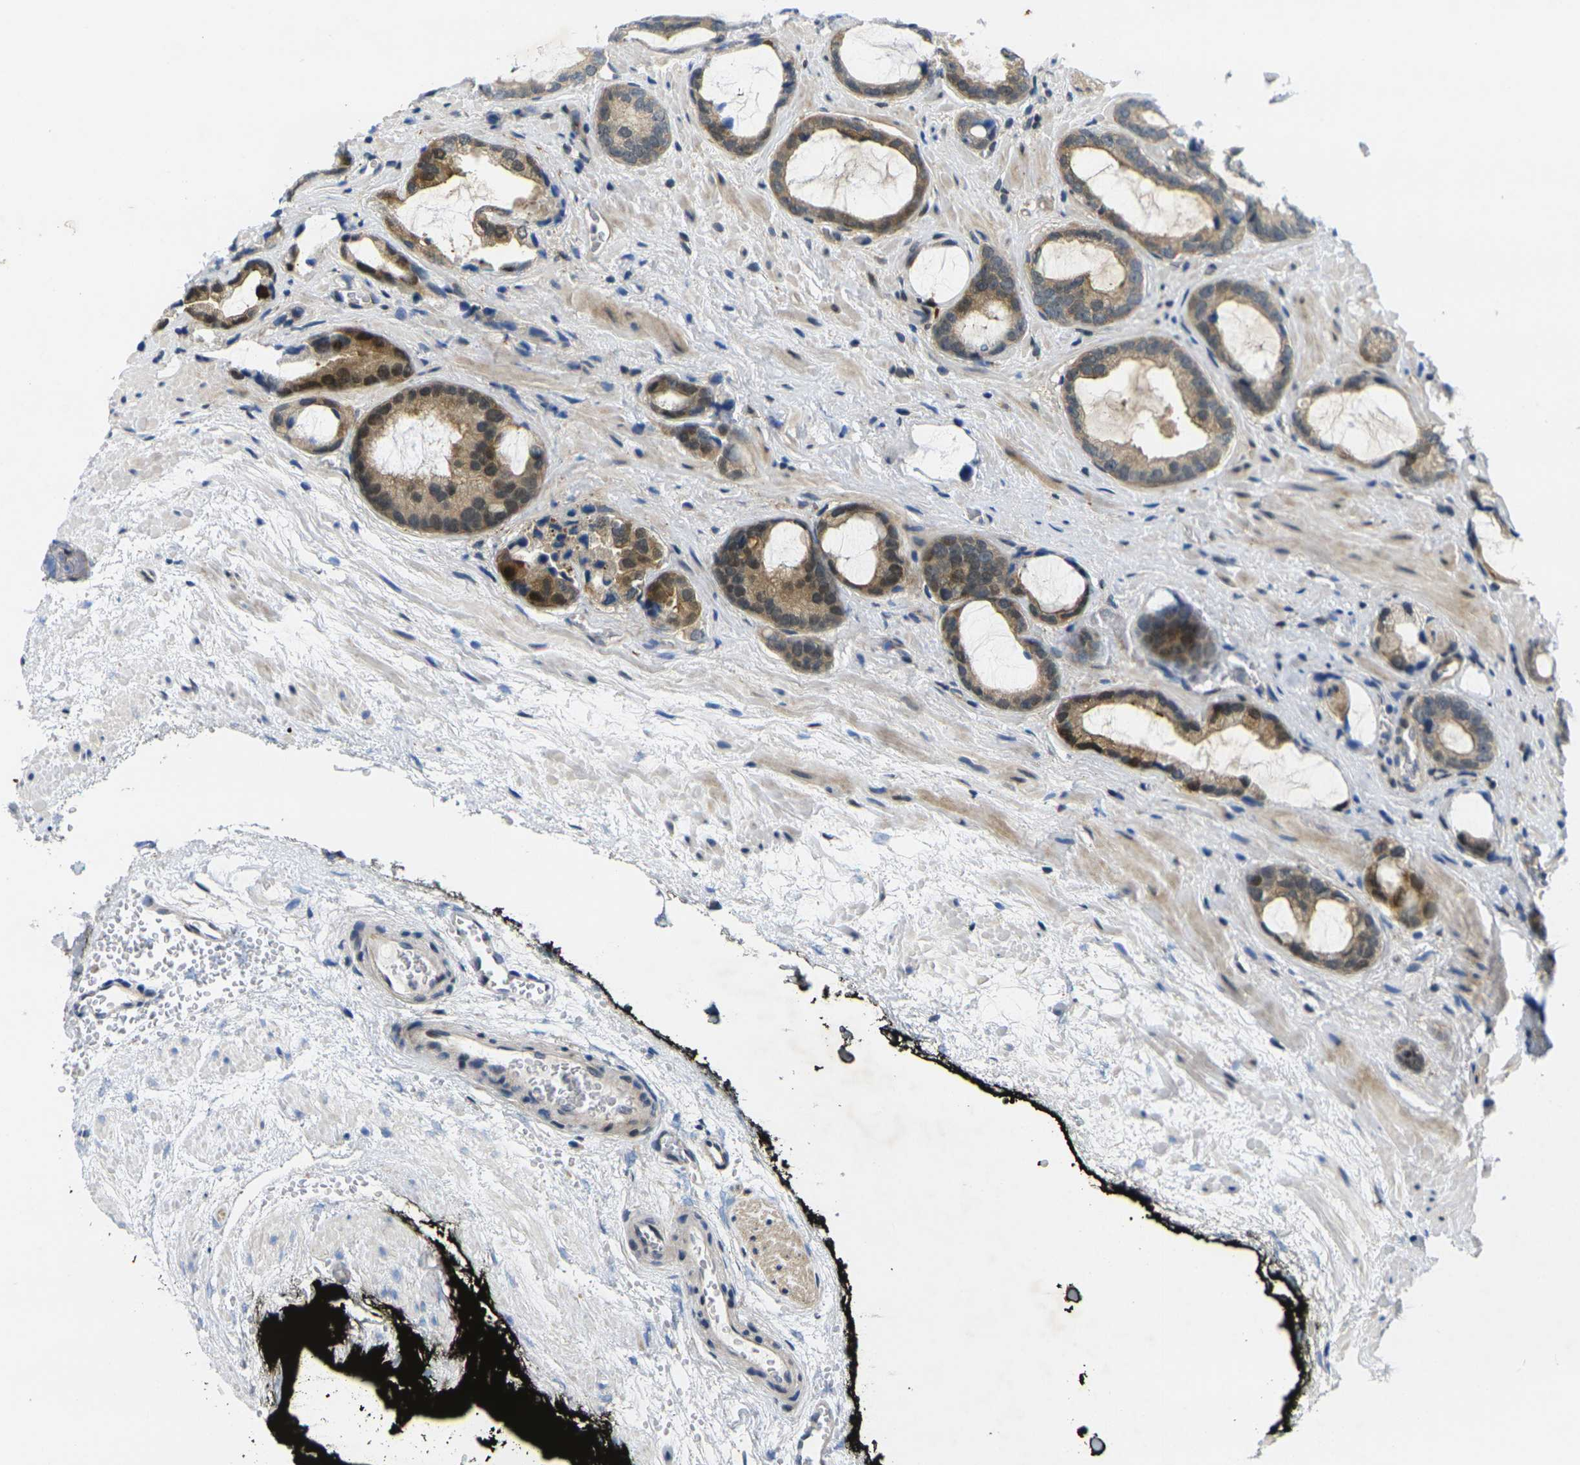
{"staining": {"intensity": "moderate", "quantity": ">75%", "location": "cytoplasmic/membranous"}, "tissue": "prostate cancer", "cell_type": "Tumor cells", "image_type": "cancer", "snomed": [{"axis": "morphology", "description": "Adenocarcinoma, Low grade"}, {"axis": "topography", "description": "Prostate"}], "caption": "Immunohistochemical staining of human low-grade adenocarcinoma (prostate) shows medium levels of moderate cytoplasmic/membranous staining in approximately >75% of tumor cells.", "gene": "ROBO2", "patient": {"sex": "male", "age": 60}}